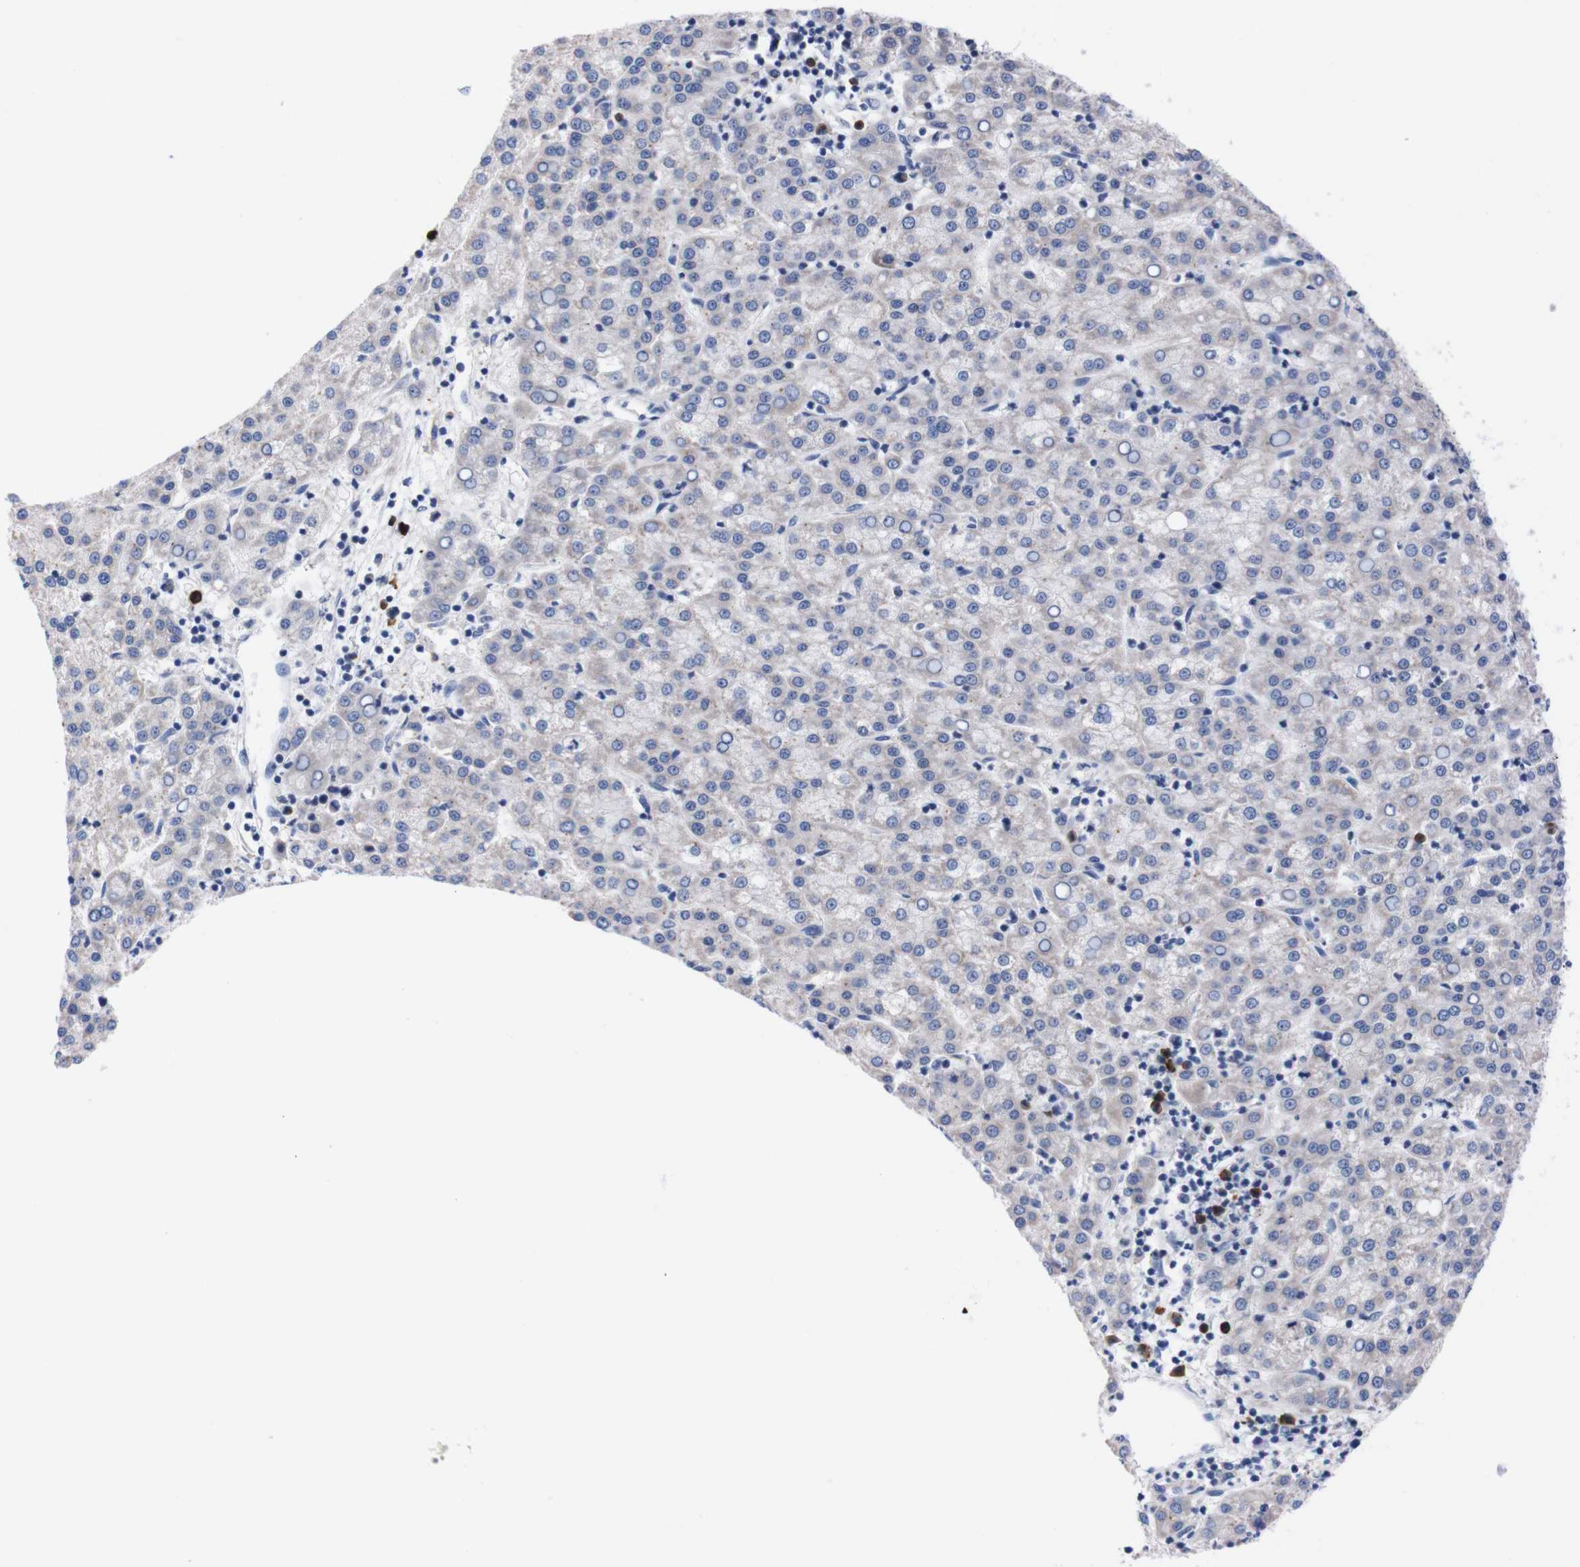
{"staining": {"intensity": "negative", "quantity": "none", "location": "none"}, "tissue": "liver cancer", "cell_type": "Tumor cells", "image_type": "cancer", "snomed": [{"axis": "morphology", "description": "Carcinoma, Hepatocellular, NOS"}, {"axis": "topography", "description": "Liver"}], "caption": "A high-resolution micrograph shows immunohistochemistry (IHC) staining of liver hepatocellular carcinoma, which demonstrates no significant staining in tumor cells. Nuclei are stained in blue.", "gene": "FAM210A", "patient": {"sex": "female", "age": 58}}